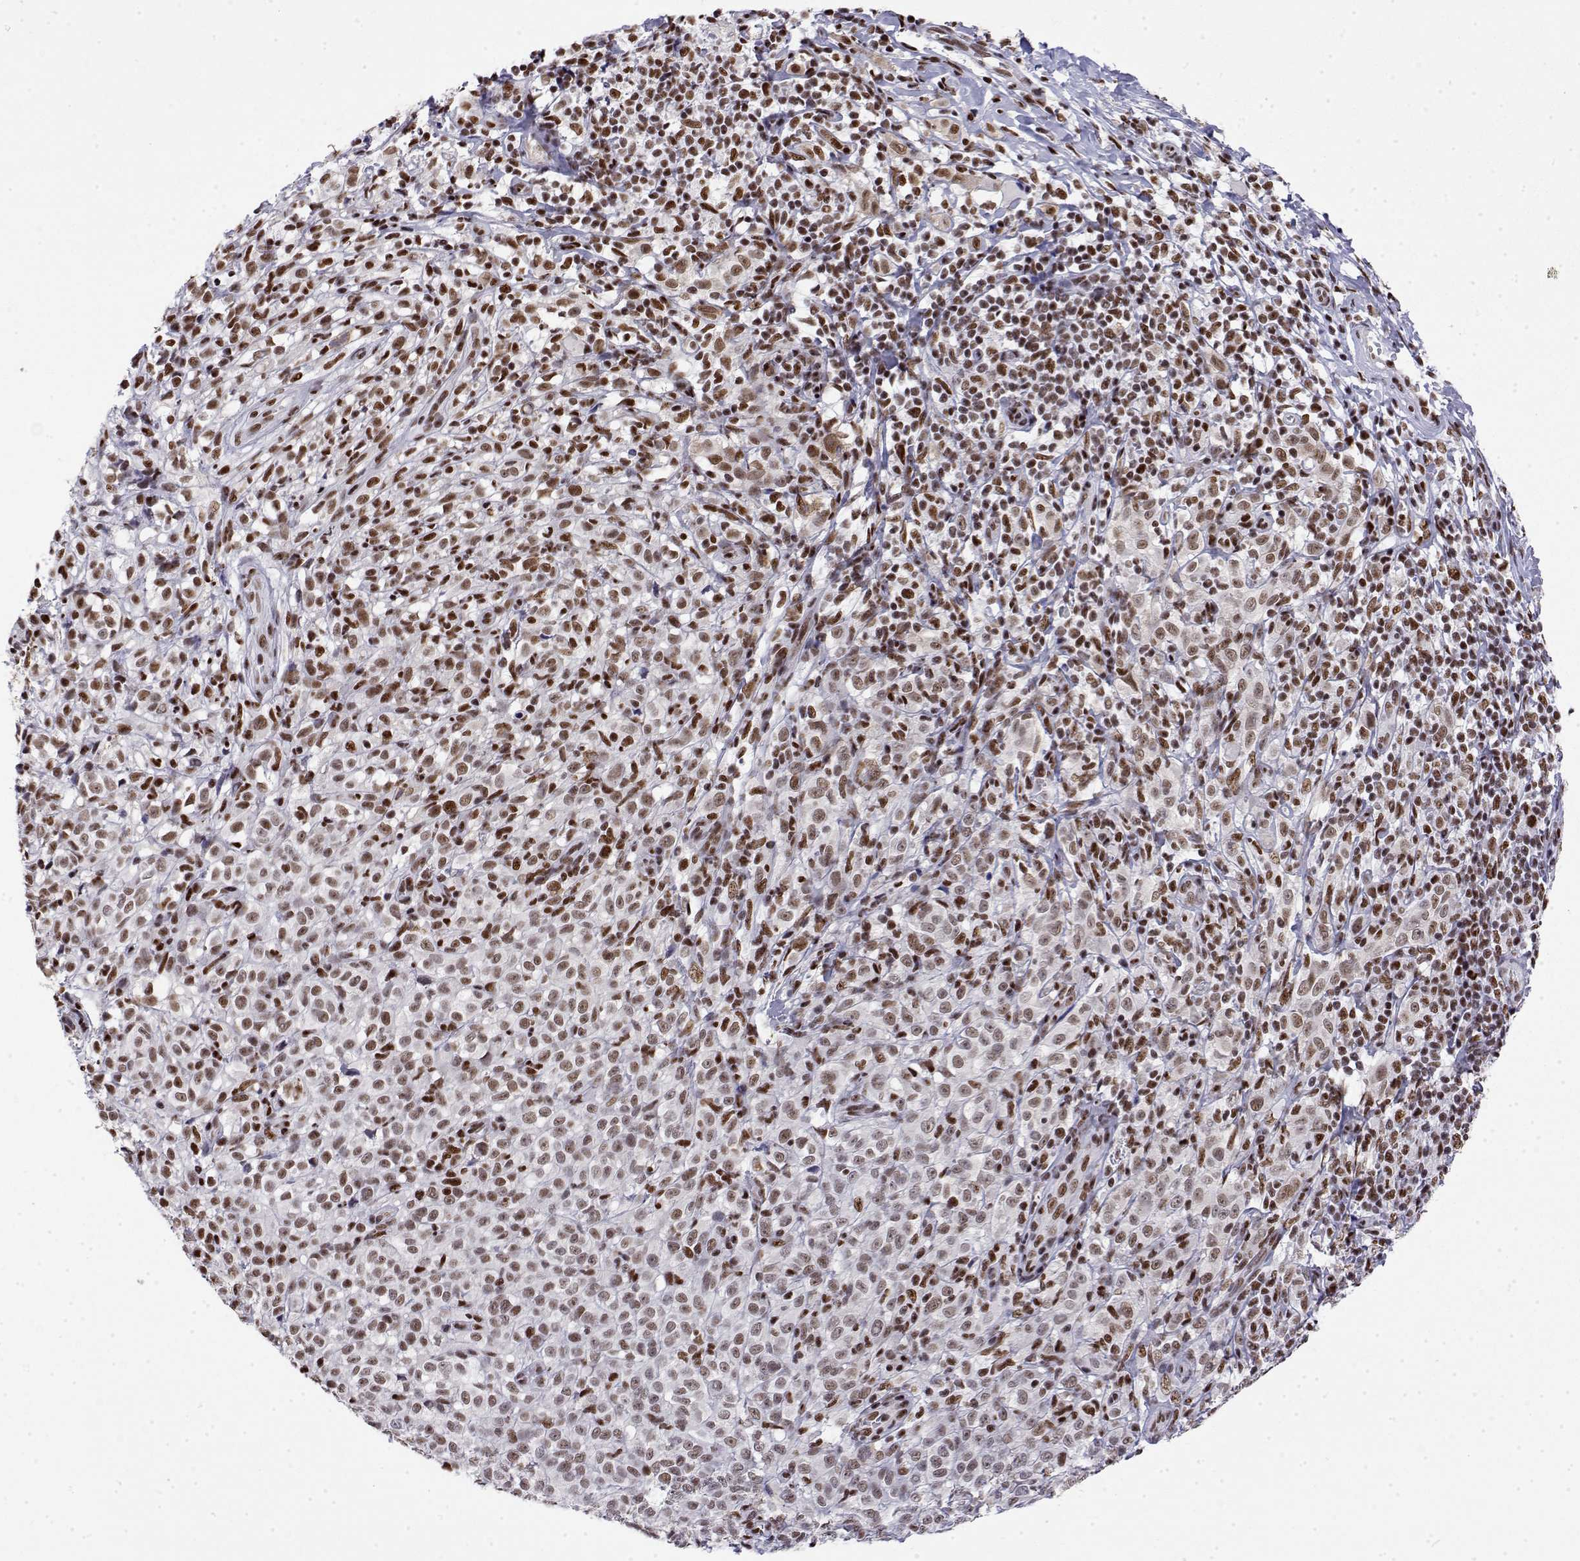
{"staining": {"intensity": "moderate", "quantity": ">75%", "location": "nuclear"}, "tissue": "melanoma", "cell_type": "Tumor cells", "image_type": "cancer", "snomed": [{"axis": "morphology", "description": "Malignant melanoma, NOS"}, {"axis": "topography", "description": "Skin"}], "caption": "This histopathology image demonstrates immunohistochemistry staining of melanoma, with medium moderate nuclear positivity in about >75% of tumor cells.", "gene": "POLDIP3", "patient": {"sex": "male", "age": 85}}